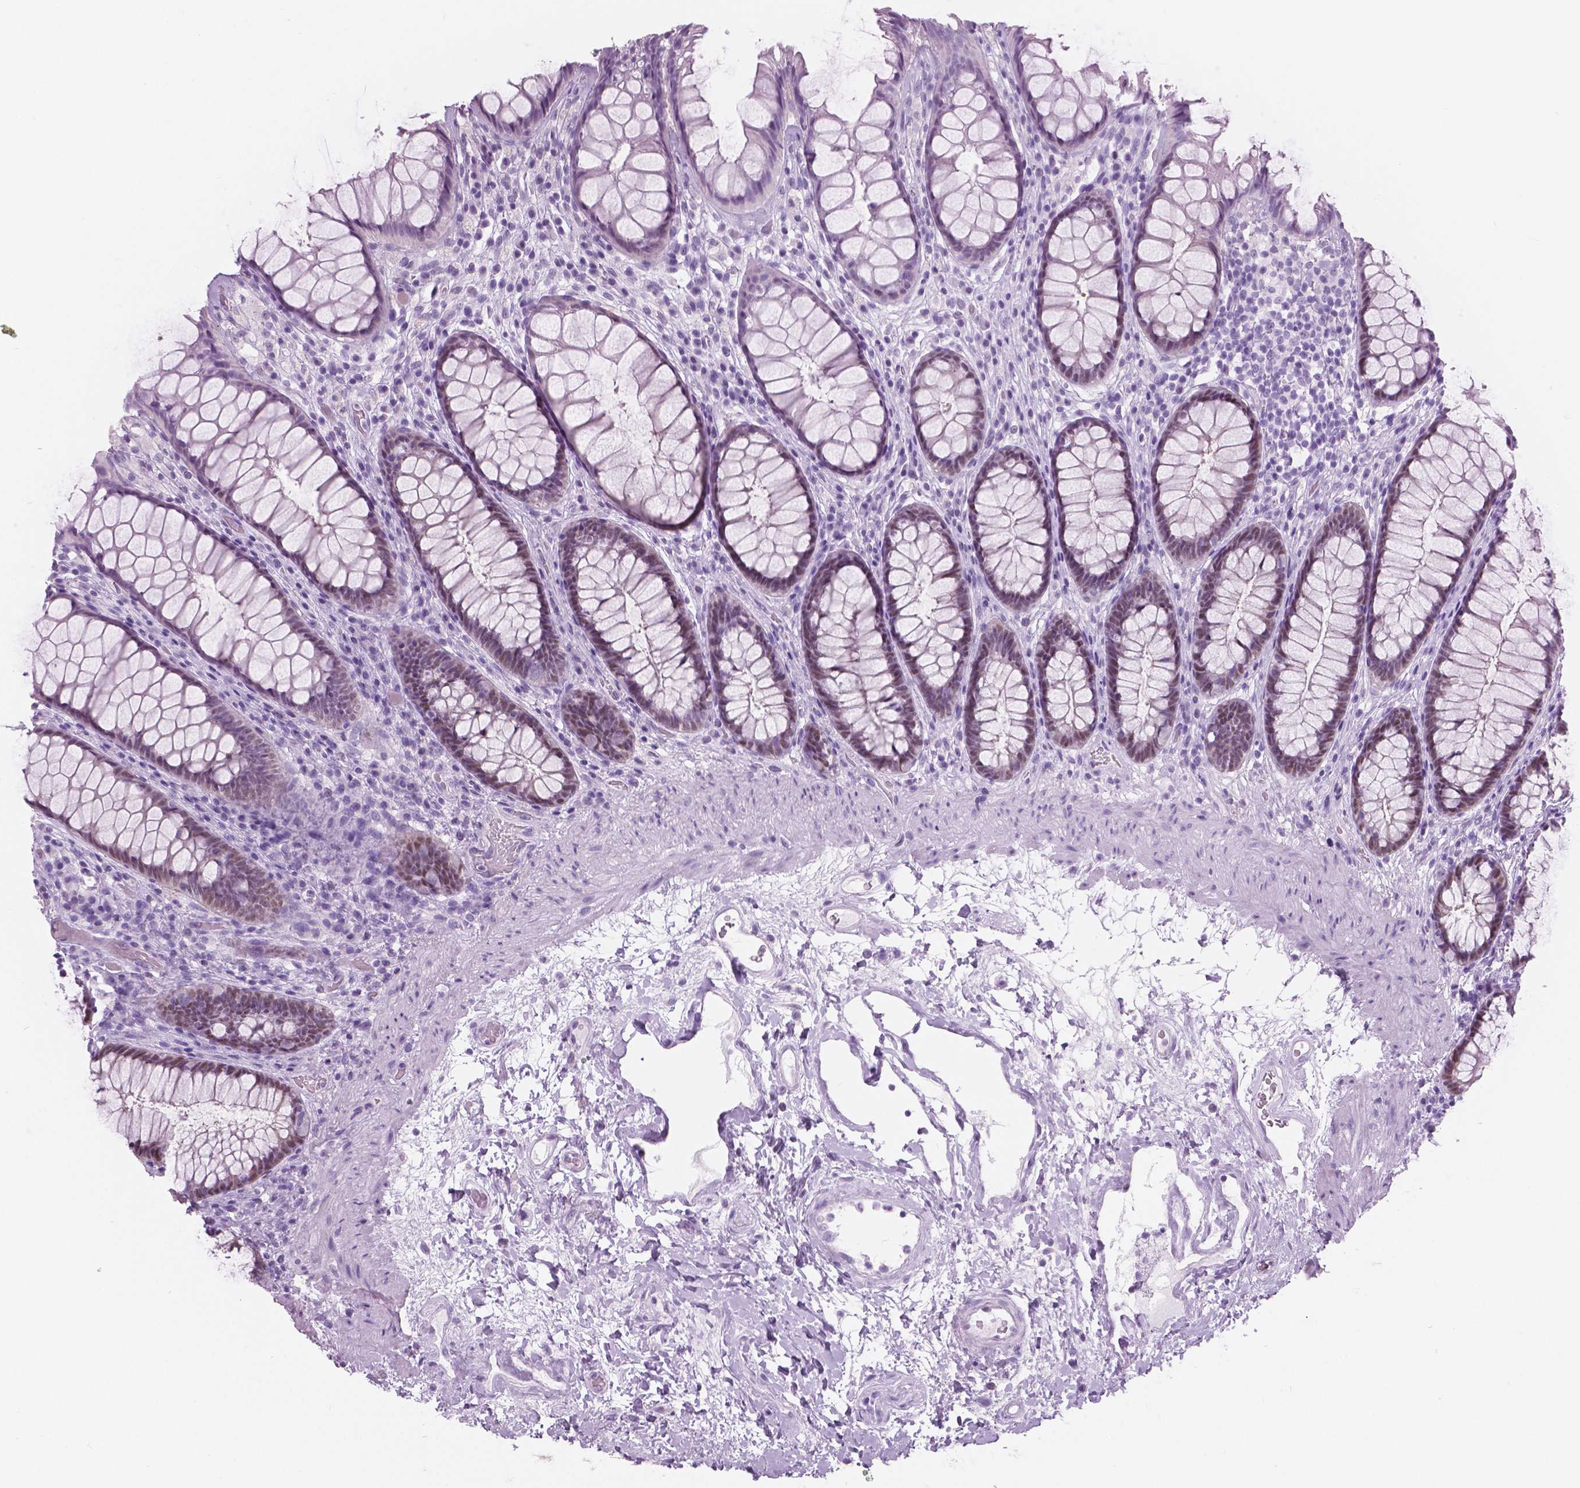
{"staining": {"intensity": "weak", "quantity": "25%-75%", "location": "nuclear"}, "tissue": "rectum", "cell_type": "Glandular cells", "image_type": "normal", "snomed": [{"axis": "morphology", "description": "Normal tissue, NOS"}, {"axis": "topography", "description": "Rectum"}], "caption": "Brown immunohistochemical staining in unremarkable human rectum displays weak nuclear positivity in approximately 25%-75% of glandular cells. Ihc stains the protein in brown and the nuclei are stained blue.", "gene": "SFTPD", "patient": {"sex": "male", "age": 72}}